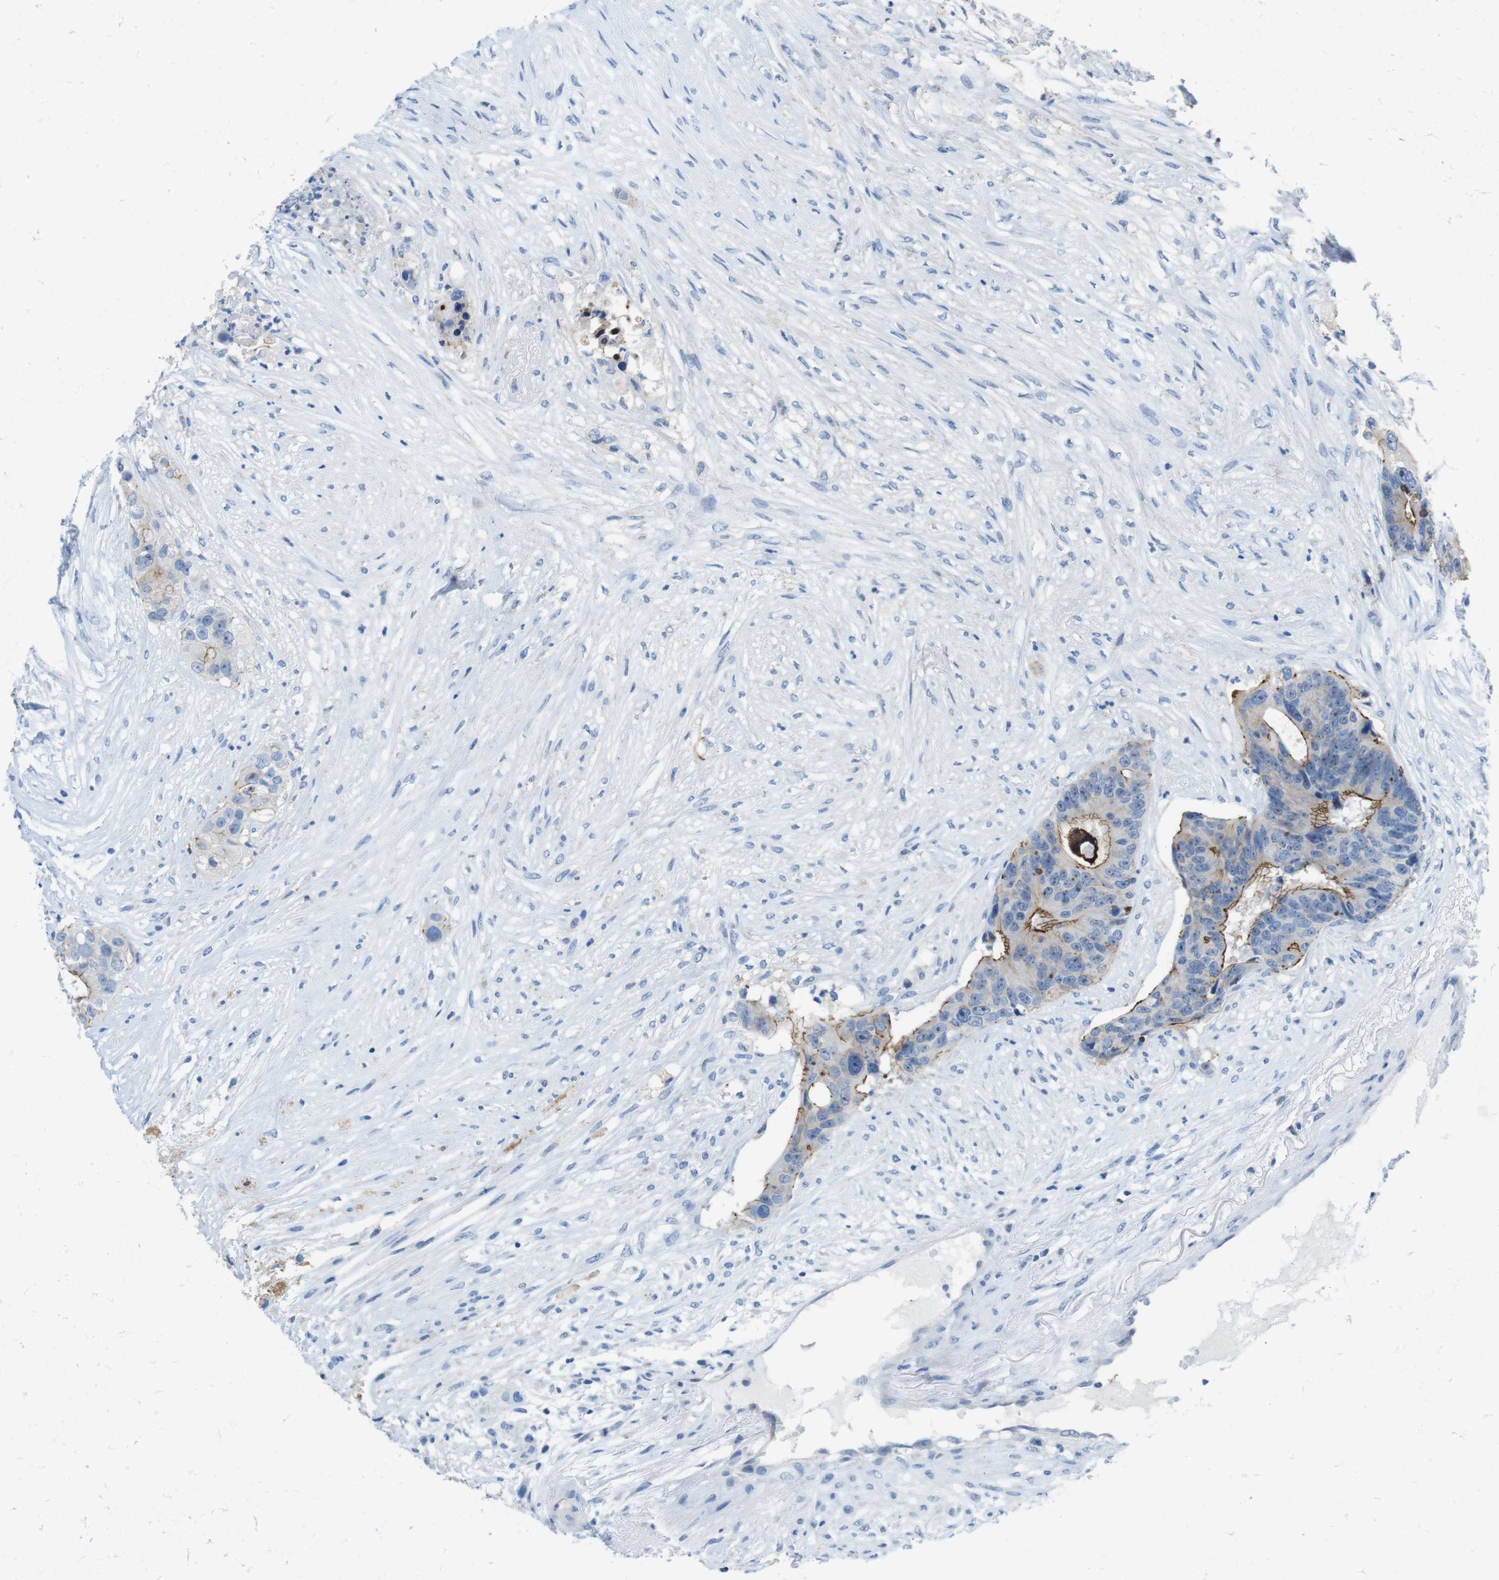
{"staining": {"intensity": "moderate", "quantity": "25%-75%", "location": "cytoplasmic/membranous"}, "tissue": "colorectal cancer", "cell_type": "Tumor cells", "image_type": "cancer", "snomed": [{"axis": "morphology", "description": "Adenocarcinoma, NOS"}, {"axis": "topography", "description": "Colon"}], "caption": "The photomicrograph displays a brown stain indicating the presence of a protein in the cytoplasmic/membranous of tumor cells in adenocarcinoma (colorectal).", "gene": "TJP3", "patient": {"sex": "female", "age": 57}}